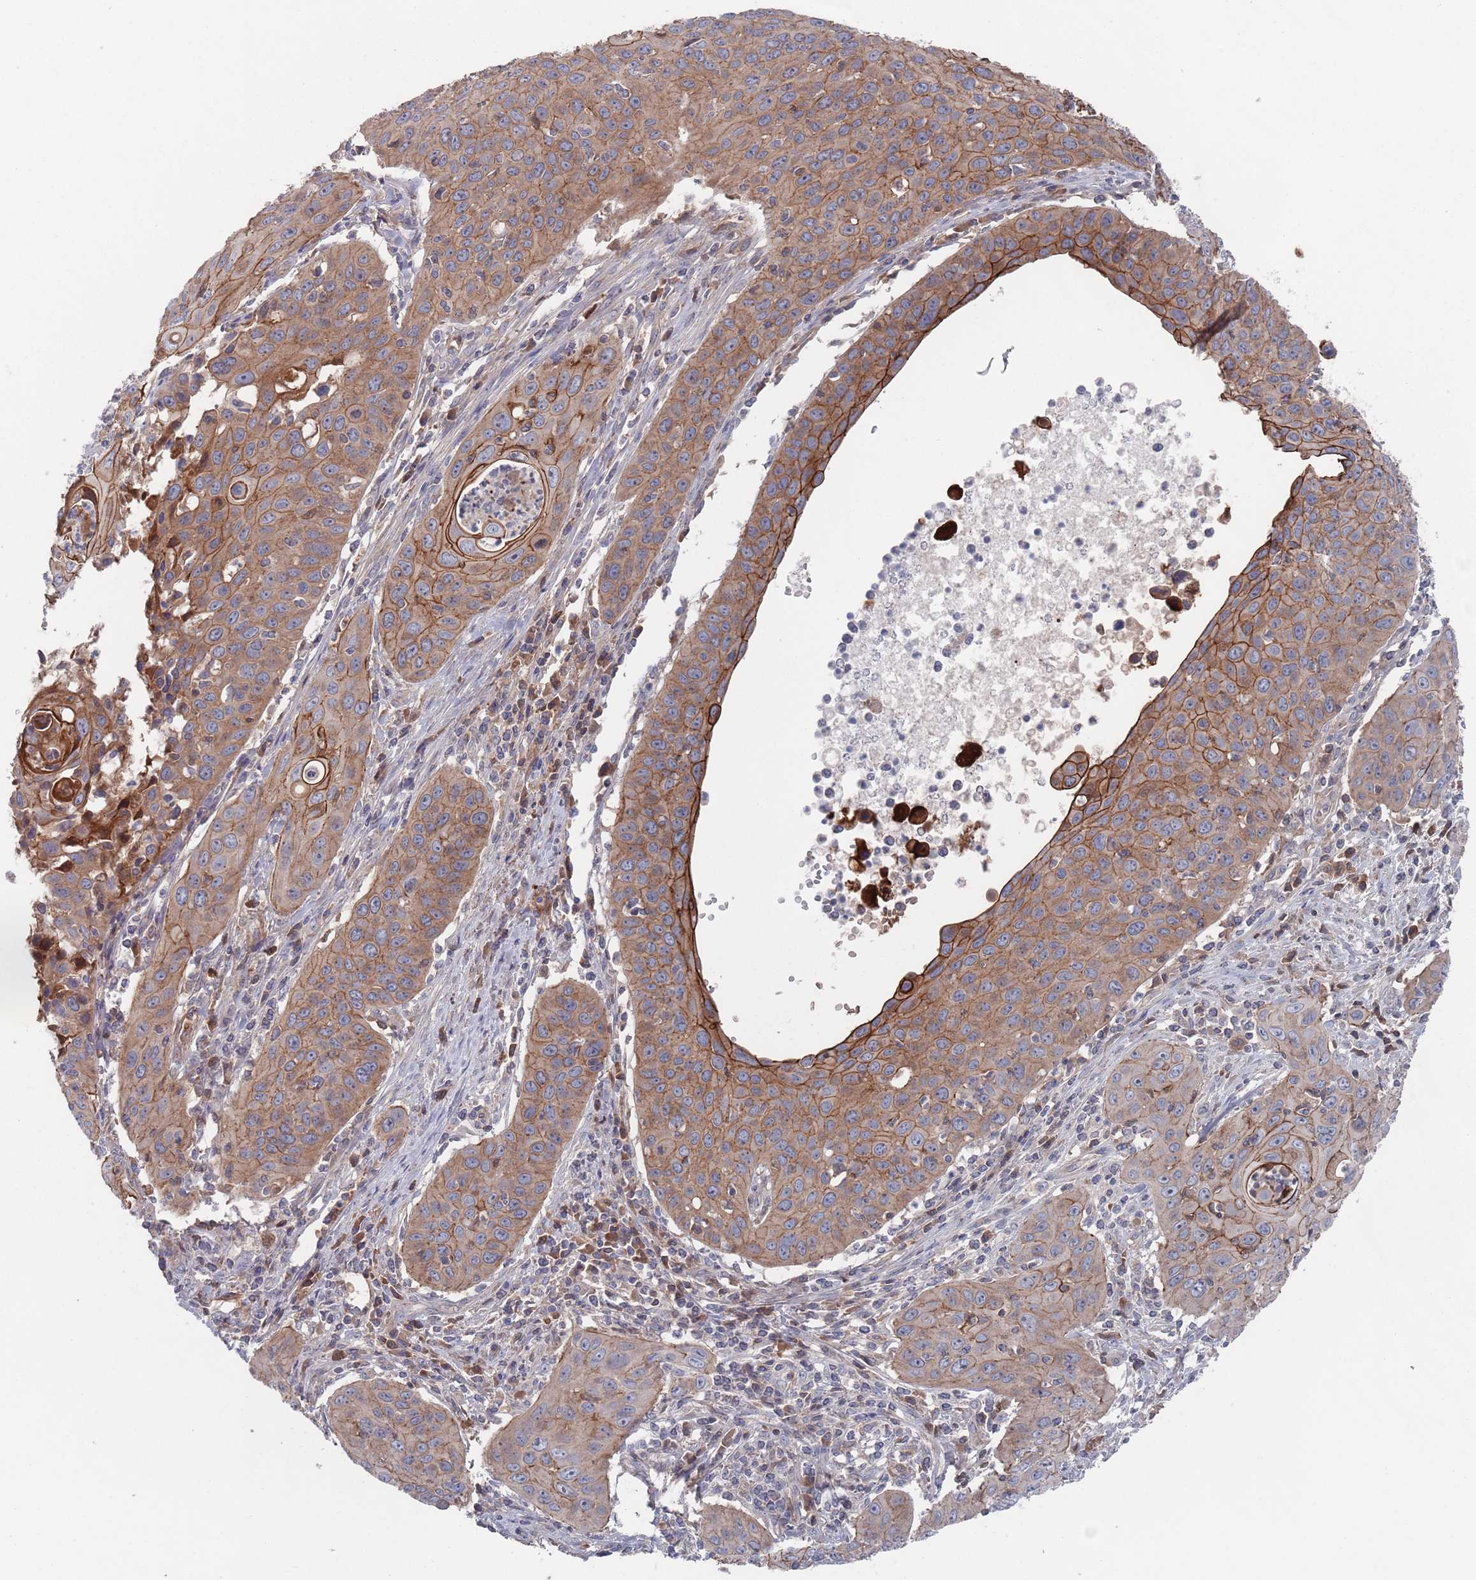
{"staining": {"intensity": "moderate", "quantity": ">75%", "location": "cytoplasmic/membranous"}, "tissue": "cervical cancer", "cell_type": "Tumor cells", "image_type": "cancer", "snomed": [{"axis": "morphology", "description": "Squamous cell carcinoma, NOS"}, {"axis": "topography", "description": "Cervix"}], "caption": "Brown immunohistochemical staining in human cervical squamous cell carcinoma exhibits moderate cytoplasmic/membranous positivity in approximately >75% of tumor cells.", "gene": "PLEKHA4", "patient": {"sex": "female", "age": 36}}